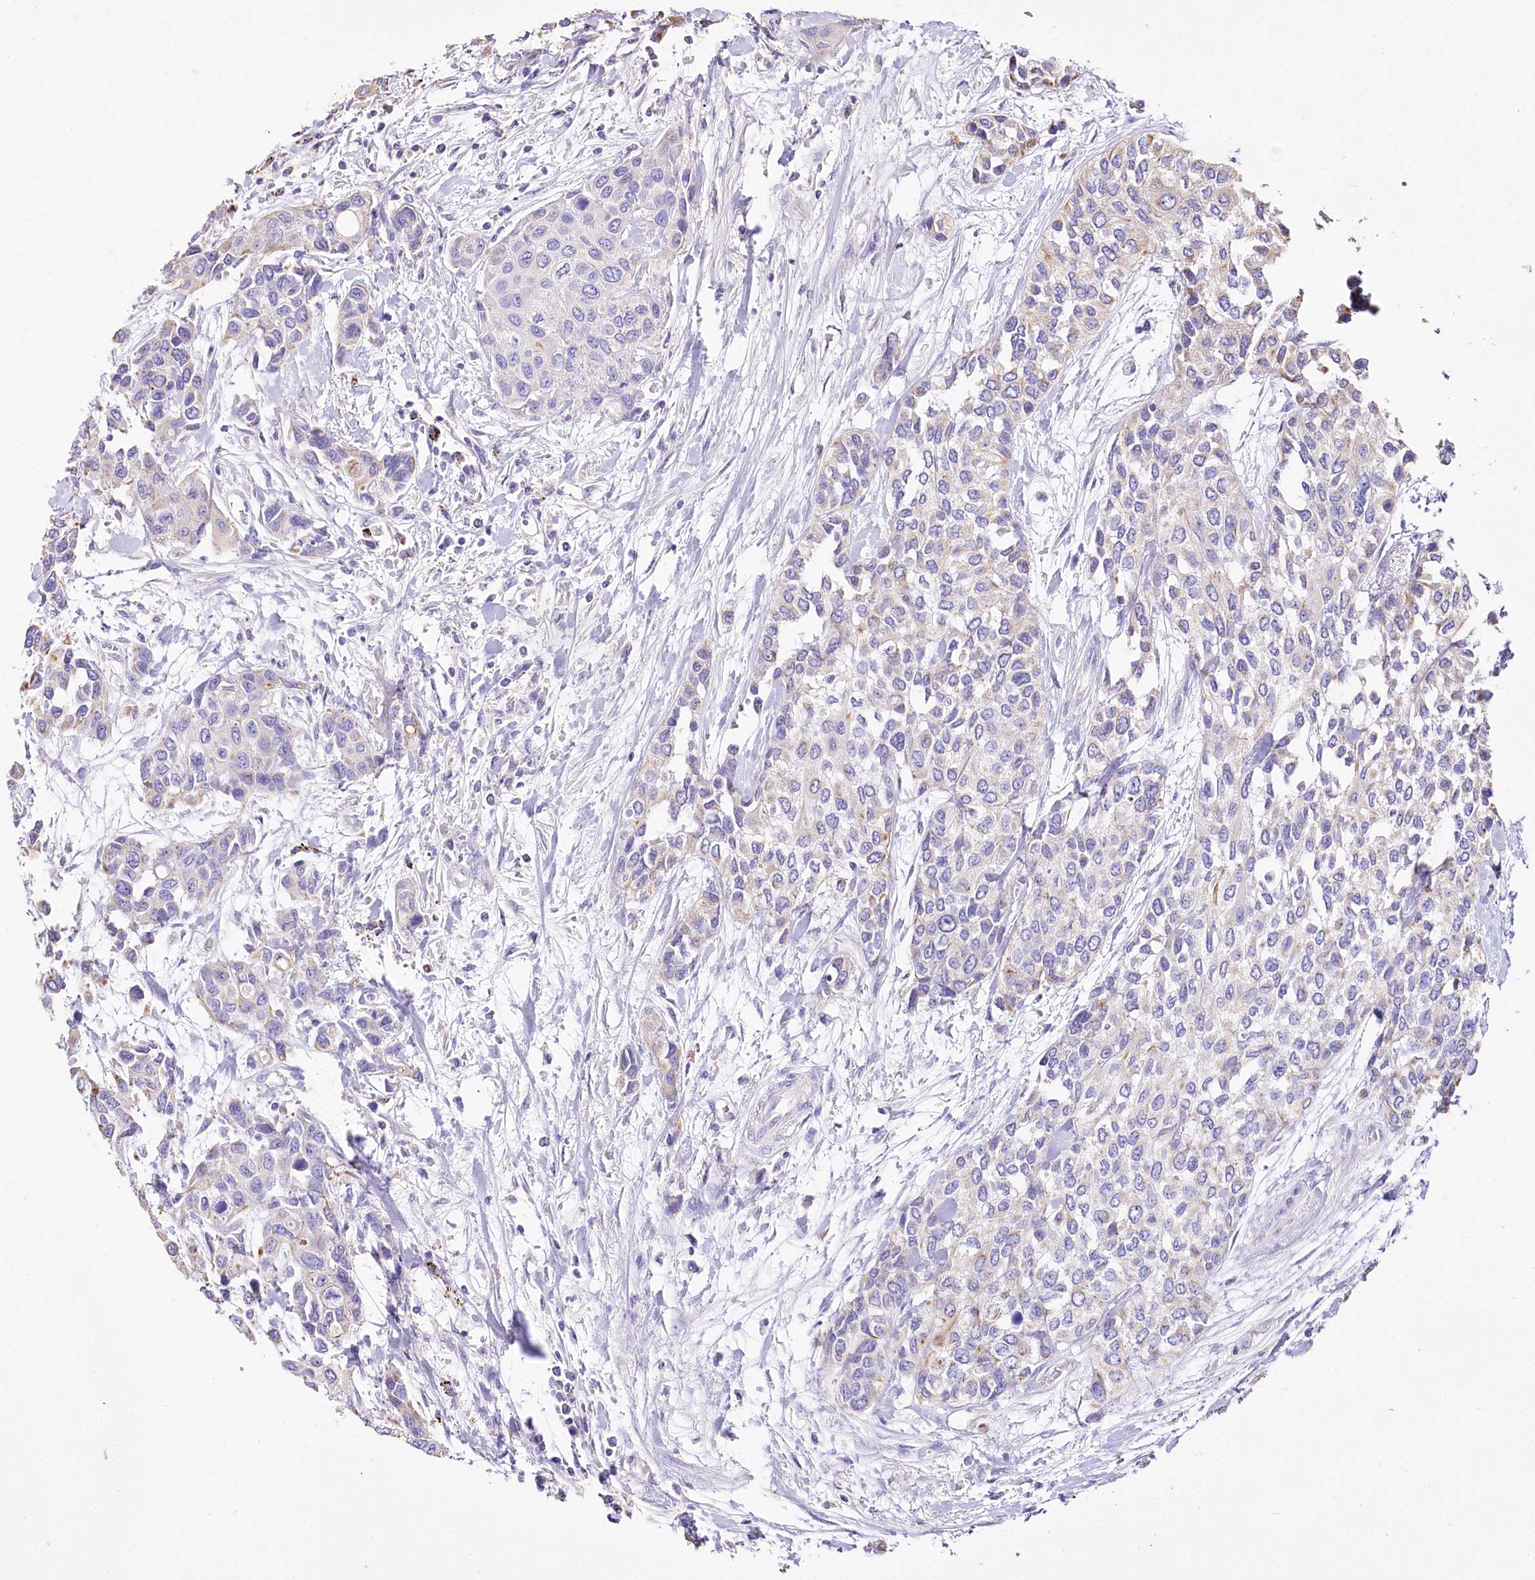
{"staining": {"intensity": "negative", "quantity": "none", "location": "none"}, "tissue": "urothelial cancer", "cell_type": "Tumor cells", "image_type": "cancer", "snomed": [{"axis": "morphology", "description": "Normal tissue, NOS"}, {"axis": "morphology", "description": "Urothelial carcinoma, High grade"}, {"axis": "topography", "description": "Vascular tissue"}, {"axis": "topography", "description": "Urinary bladder"}], "caption": "Tumor cells show no significant positivity in urothelial cancer. (DAB (3,3'-diaminobenzidine) immunohistochemistry (IHC) with hematoxylin counter stain).", "gene": "PTER", "patient": {"sex": "female", "age": 56}}